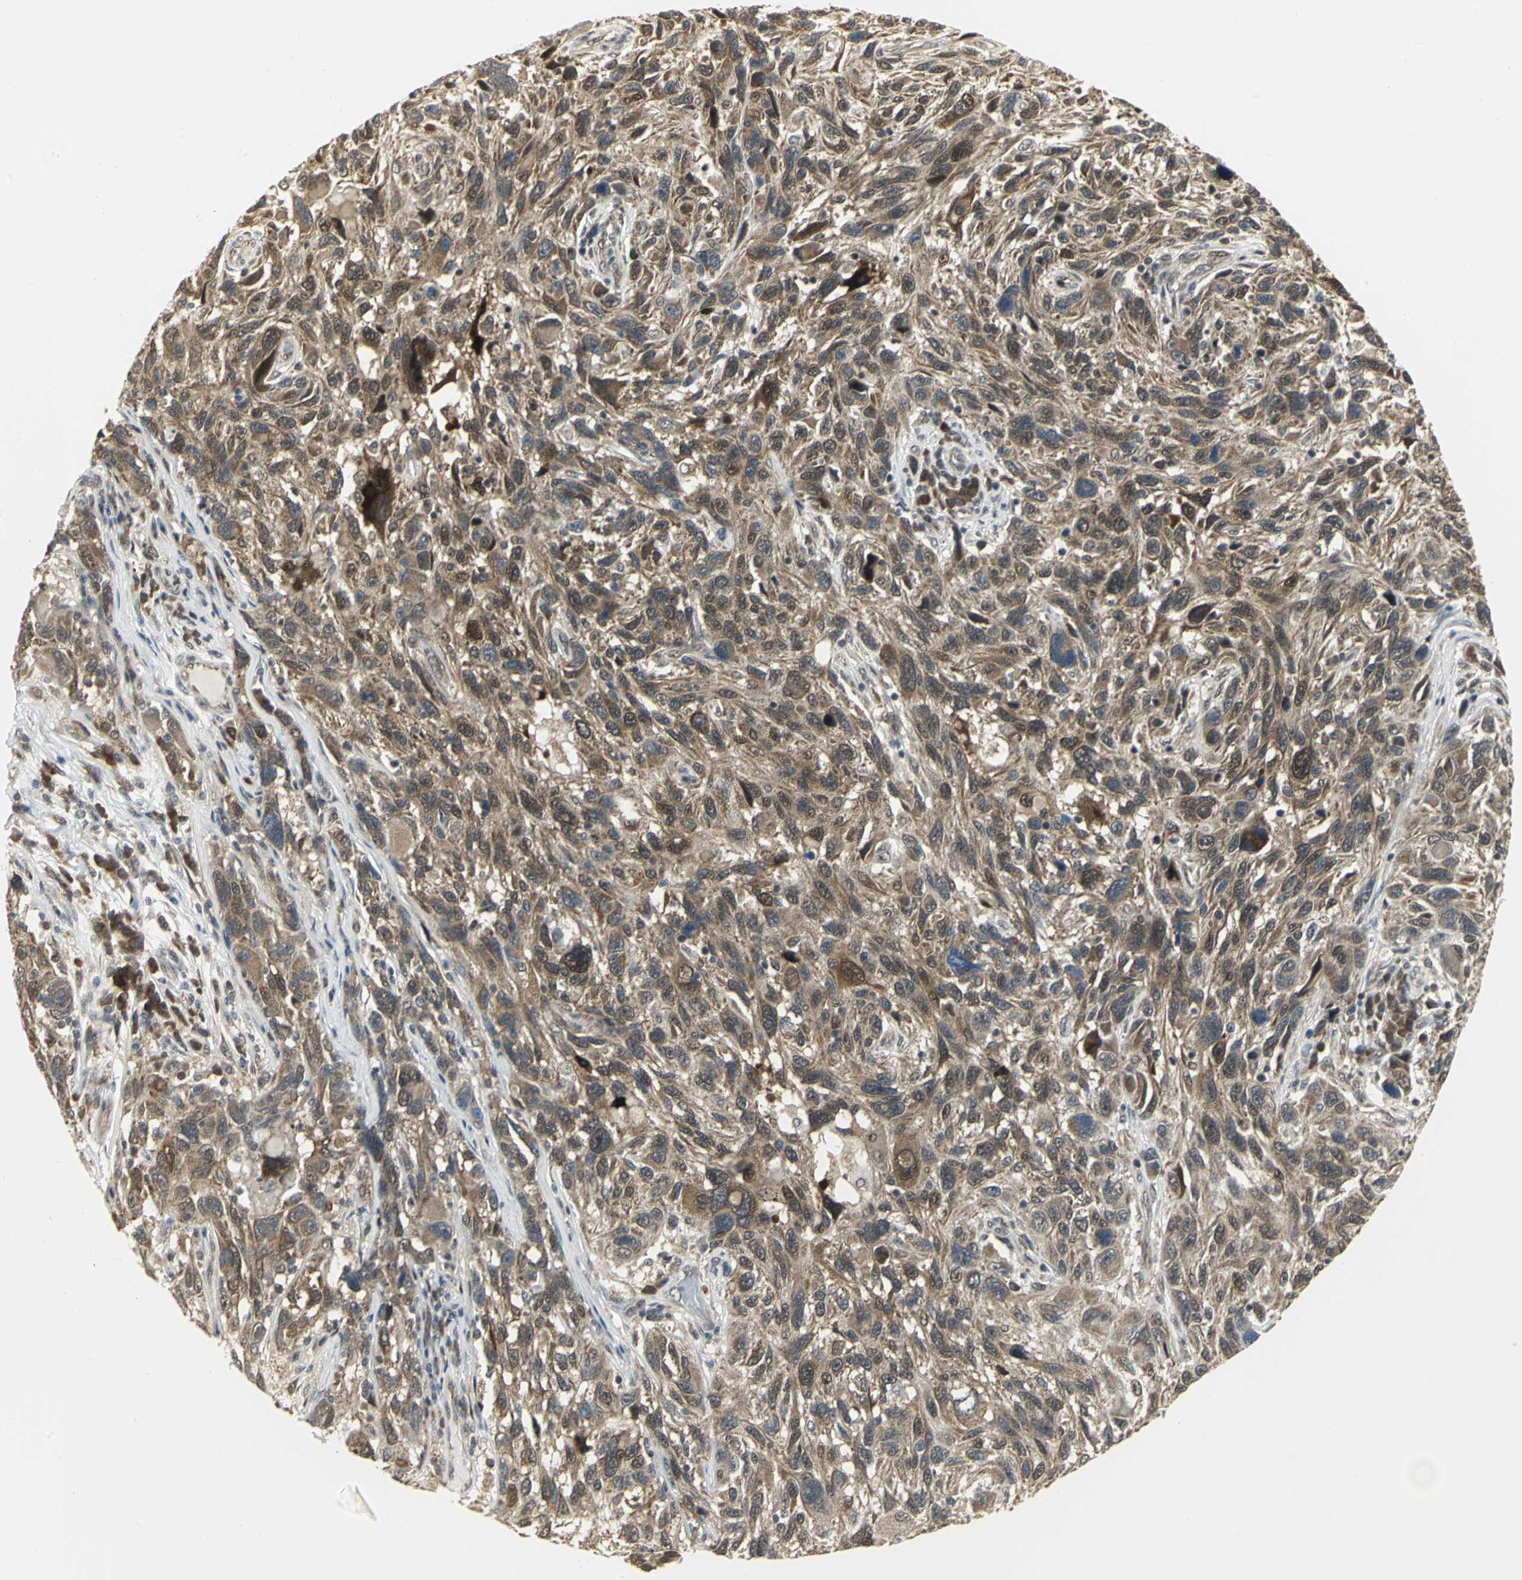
{"staining": {"intensity": "moderate", "quantity": ">75%", "location": "cytoplasmic/membranous"}, "tissue": "melanoma", "cell_type": "Tumor cells", "image_type": "cancer", "snomed": [{"axis": "morphology", "description": "Malignant melanoma, NOS"}, {"axis": "topography", "description": "Skin"}], "caption": "Melanoma stained with DAB IHC demonstrates medium levels of moderate cytoplasmic/membranous expression in approximately >75% of tumor cells.", "gene": "PSMC4", "patient": {"sex": "male", "age": 53}}